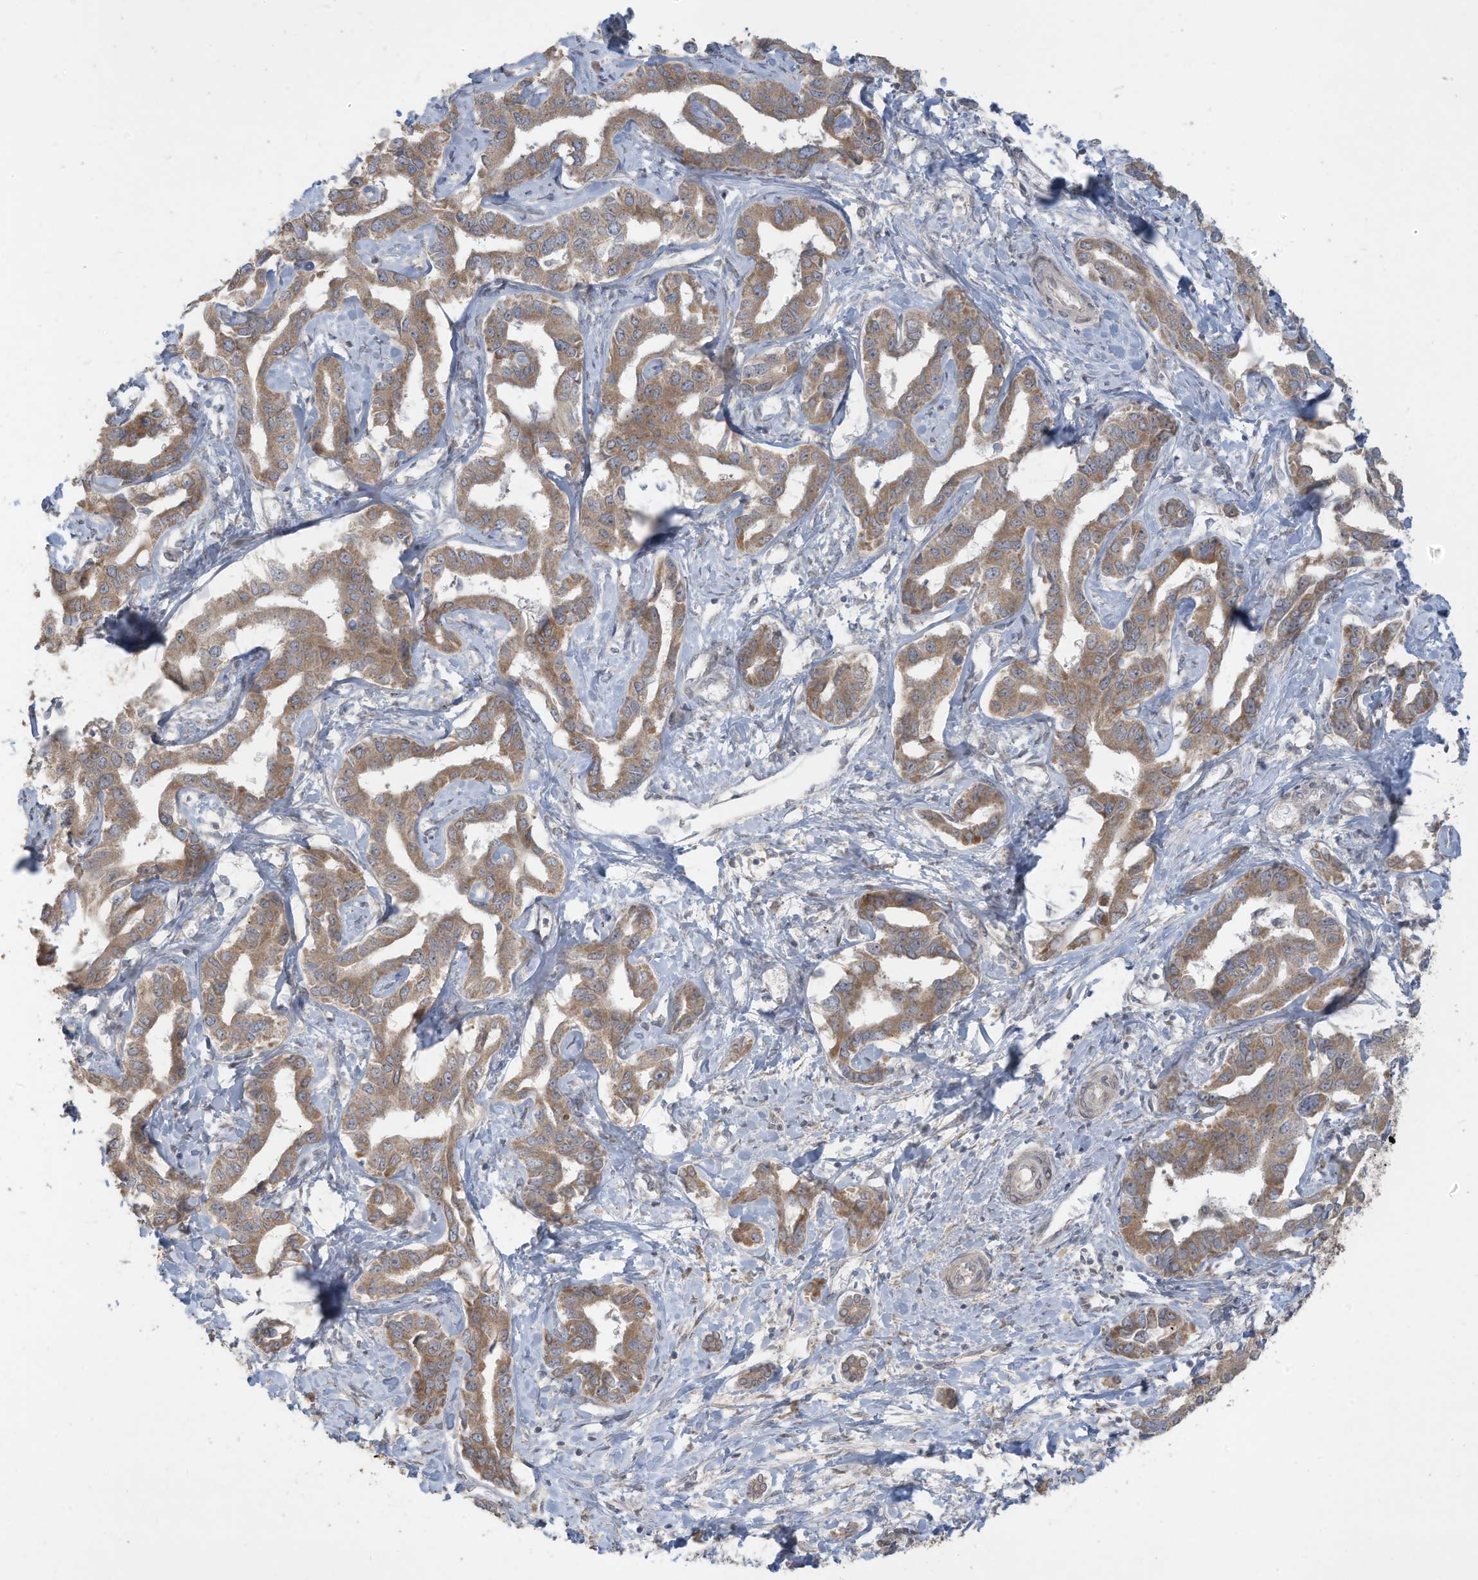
{"staining": {"intensity": "moderate", "quantity": ">75%", "location": "cytoplasmic/membranous"}, "tissue": "liver cancer", "cell_type": "Tumor cells", "image_type": "cancer", "snomed": [{"axis": "morphology", "description": "Cholangiocarcinoma"}, {"axis": "topography", "description": "Liver"}], "caption": "Protein staining by immunohistochemistry demonstrates moderate cytoplasmic/membranous positivity in approximately >75% of tumor cells in liver cancer.", "gene": "MAGIX", "patient": {"sex": "male", "age": 59}}